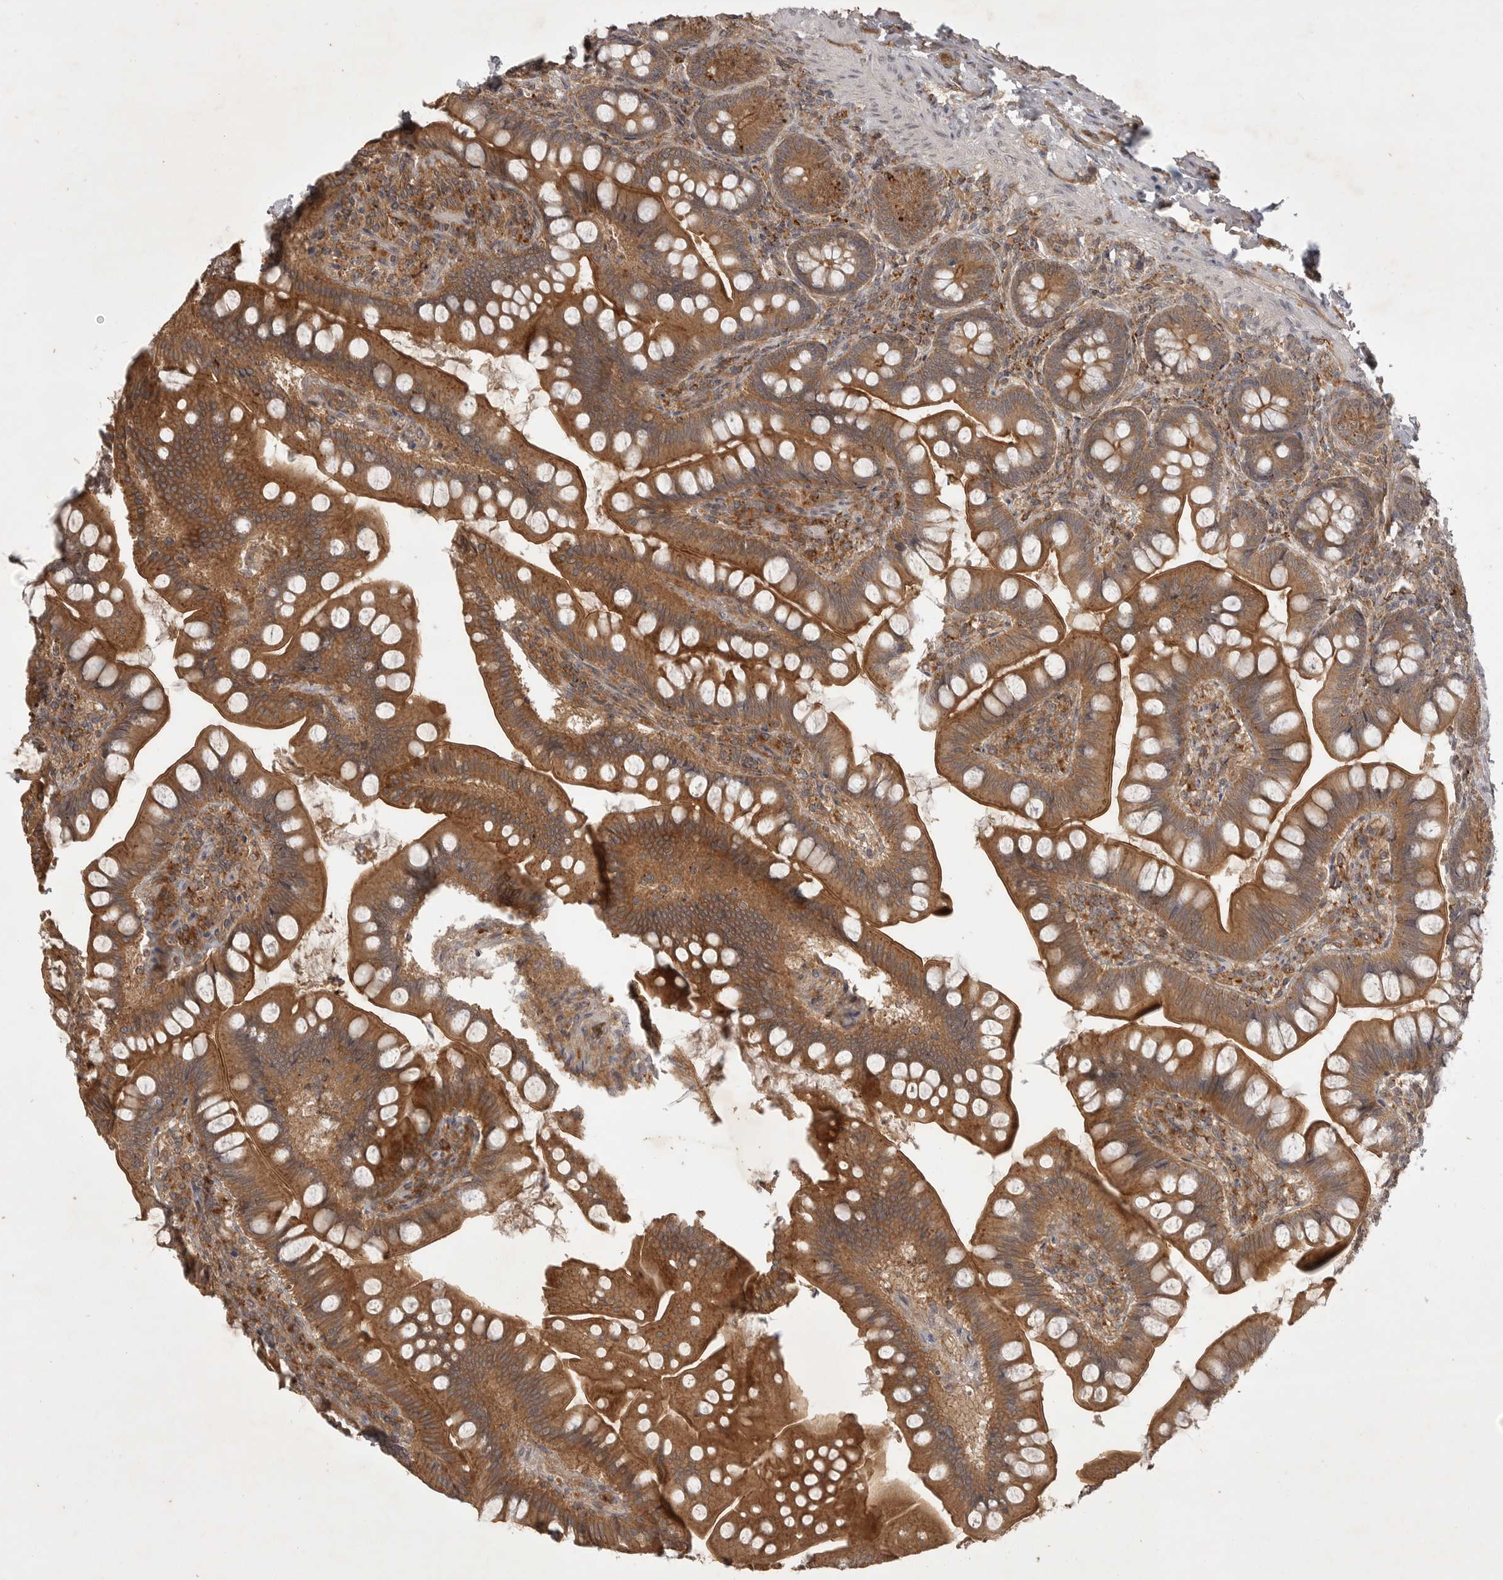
{"staining": {"intensity": "moderate", "quantity": ">75%", "location": "cytoplasmic/membranous"}, "tissue": "small intestine", "cell_type": "Glandular cells", "image_type": "normal", "snomed": [{"axis": "morphology", "description": "Normal tissue, NOS"}, {"axis": "topography", "description": "Small intestine"}], "caption": "Protein staining reveals moderate cytoplasmic/membranous expression in approximately >75% of glandular cells in benign small intestine. Nuclei are stained in blue.", "gene": "ZNF232", "patient": {"sex": "male", "age": 7}}